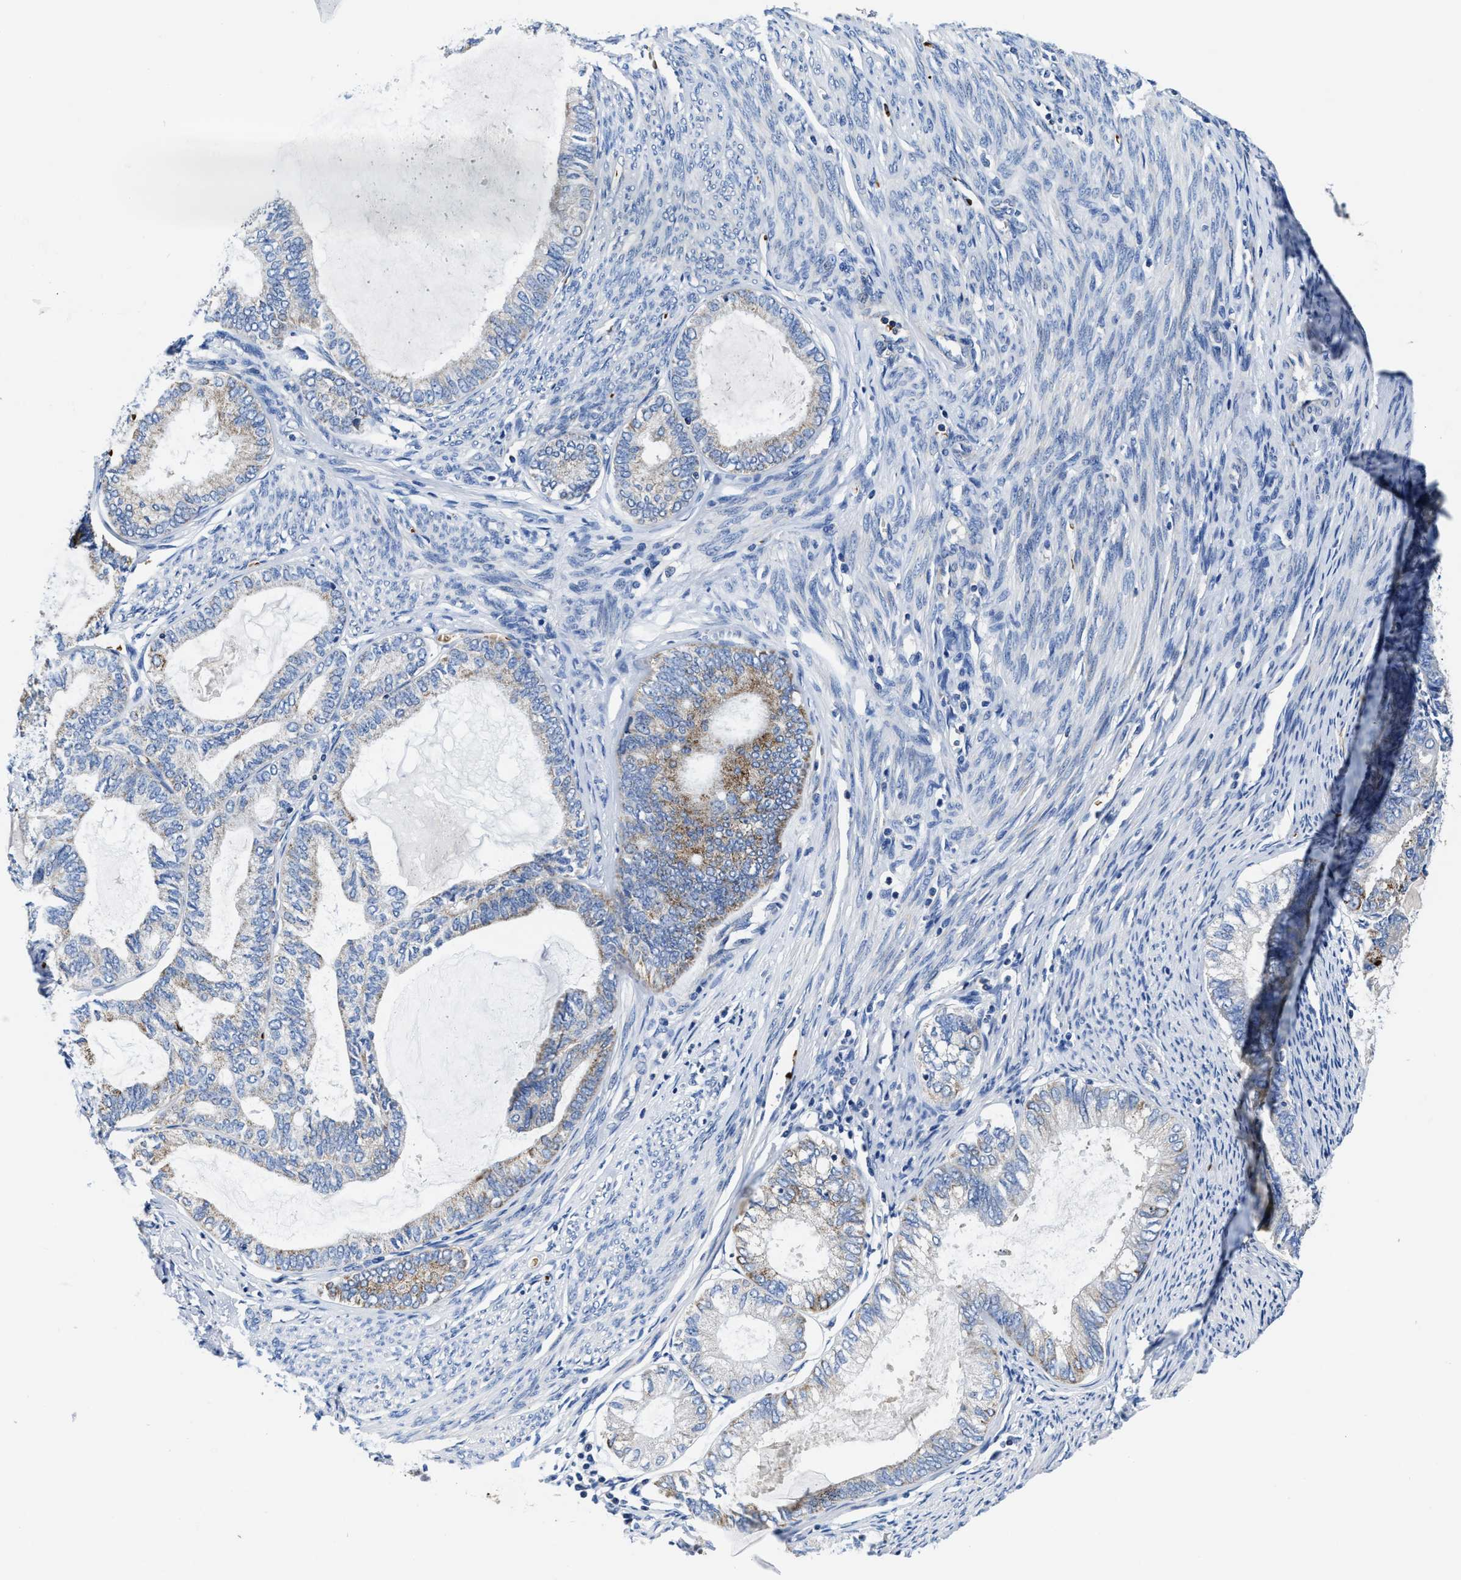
{"staining": {"intensity": "moderate", "quantity": "<25%", "location": "cytoplasmic/membranous"}, "tissue": "endometrial cancer", "cell_type": "Tumor cells", "image_type": "cancer", "snomed": [{"axis": "morphology", "description": "Adenocarcinoma, NOS"}, {"axis": "topography", "description": "Endometrium"}], "caption": "Endometrial cancer stained with a brown dye demonstrates moderate cytoplasmic/membranous positive expression in about <25% of tumor cells.", "gene": "PHLPP1", "patient": {"sex": "female", "age": 86}}